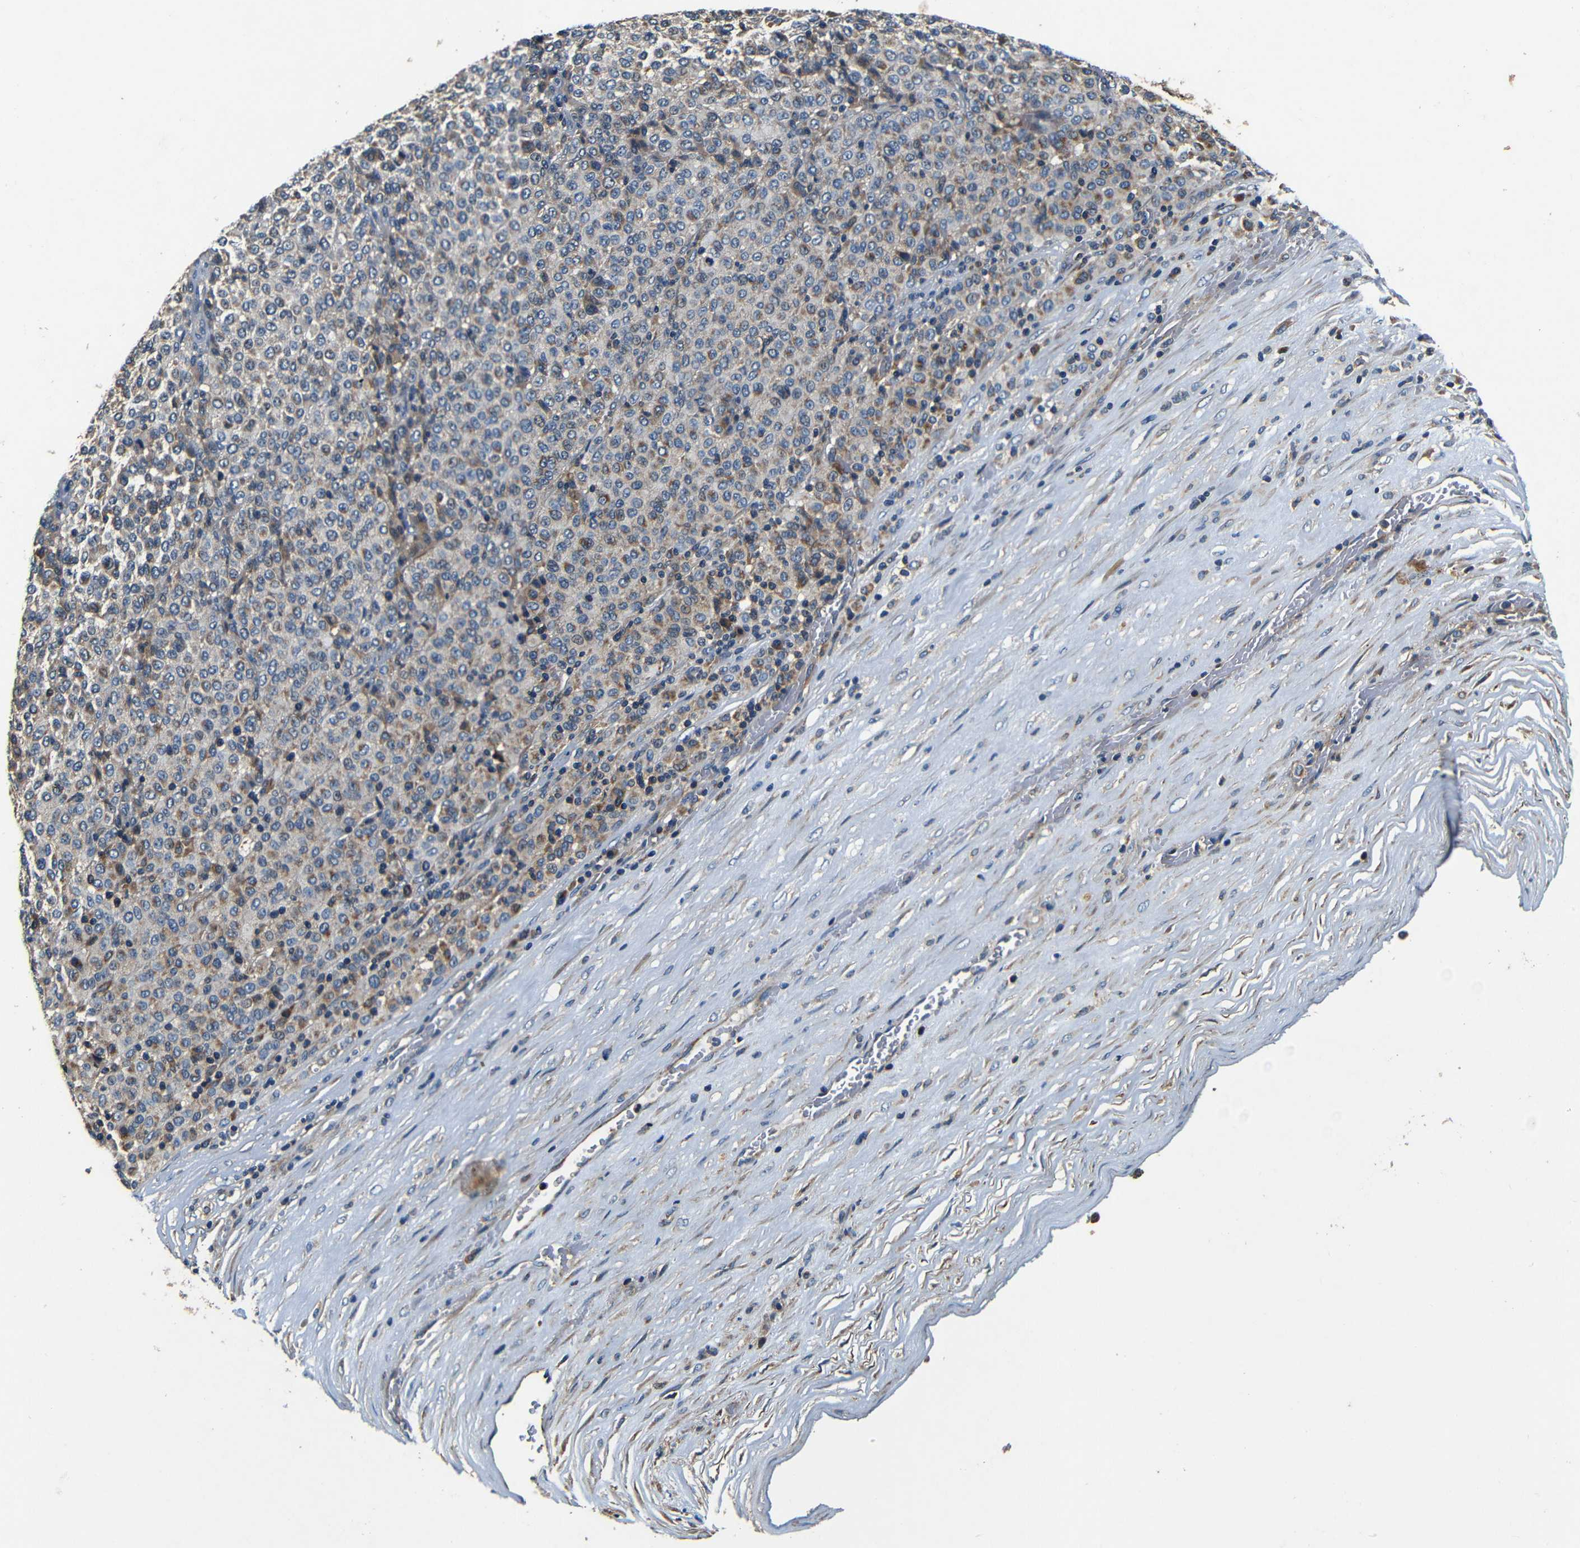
{"staining": {"intensity": "moderate", "quantity": "<25%", "location": "cytoplasmic/membranous"}, "tissue": "melanoma", "cell_type": "Tumor cells", "image_type": "cancer", "snomed": [{"axis": "morphology", "description": "Malignant melanoma, Metastatic site"}, {"axis": "topography", "description": "Pancreas"}], "caption": "DAB immunohistochemical staining of human melanoma exhibits moderate cytoplasmic/membranous protein expression in approximately <25% of tumor cells.", "gene": "MTX1", "patient": {"sex": "female", "age": 30}}